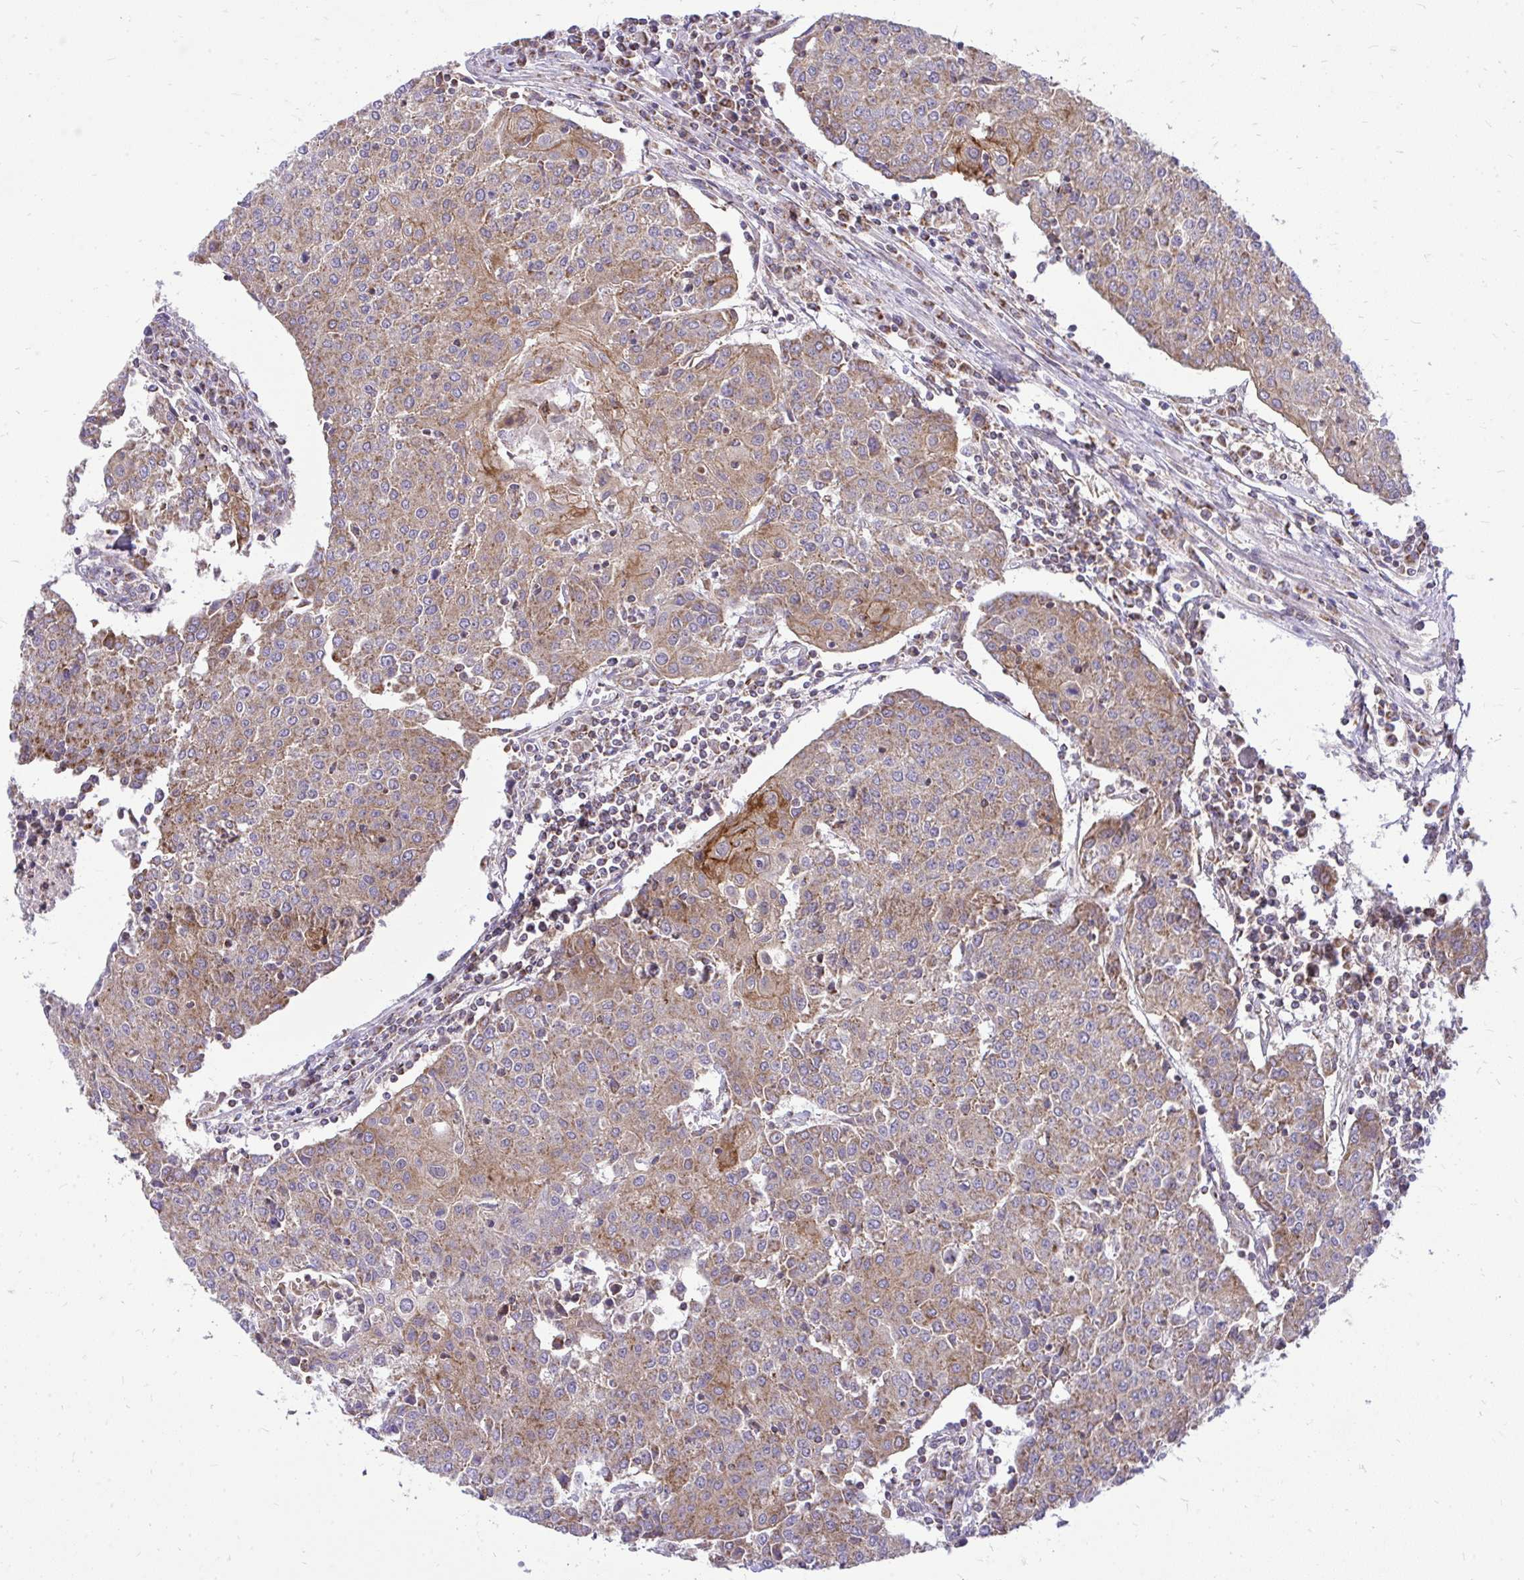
{"staining": {"intensity": "weak", "quantity": ">75%", "location": "cytoplasmic/membranous"}, "tissue": "urothelial cancer", "cell_type": "Tumor cells", "image_type": "cancer", "snomed": [{"axis": "morphology", "description": "Urothelial carcinoma, High grade"}, {"axis": "topography", "description": "Urinary bladder"}], "caption": "Urothelial carcinoma (high-grade) tissue displays weak cytoplasmic/membranous positivity in approximately >75% of tumor cells", "gene": "SPTBN2", "patient": {"sex": "female", "age": 85}}